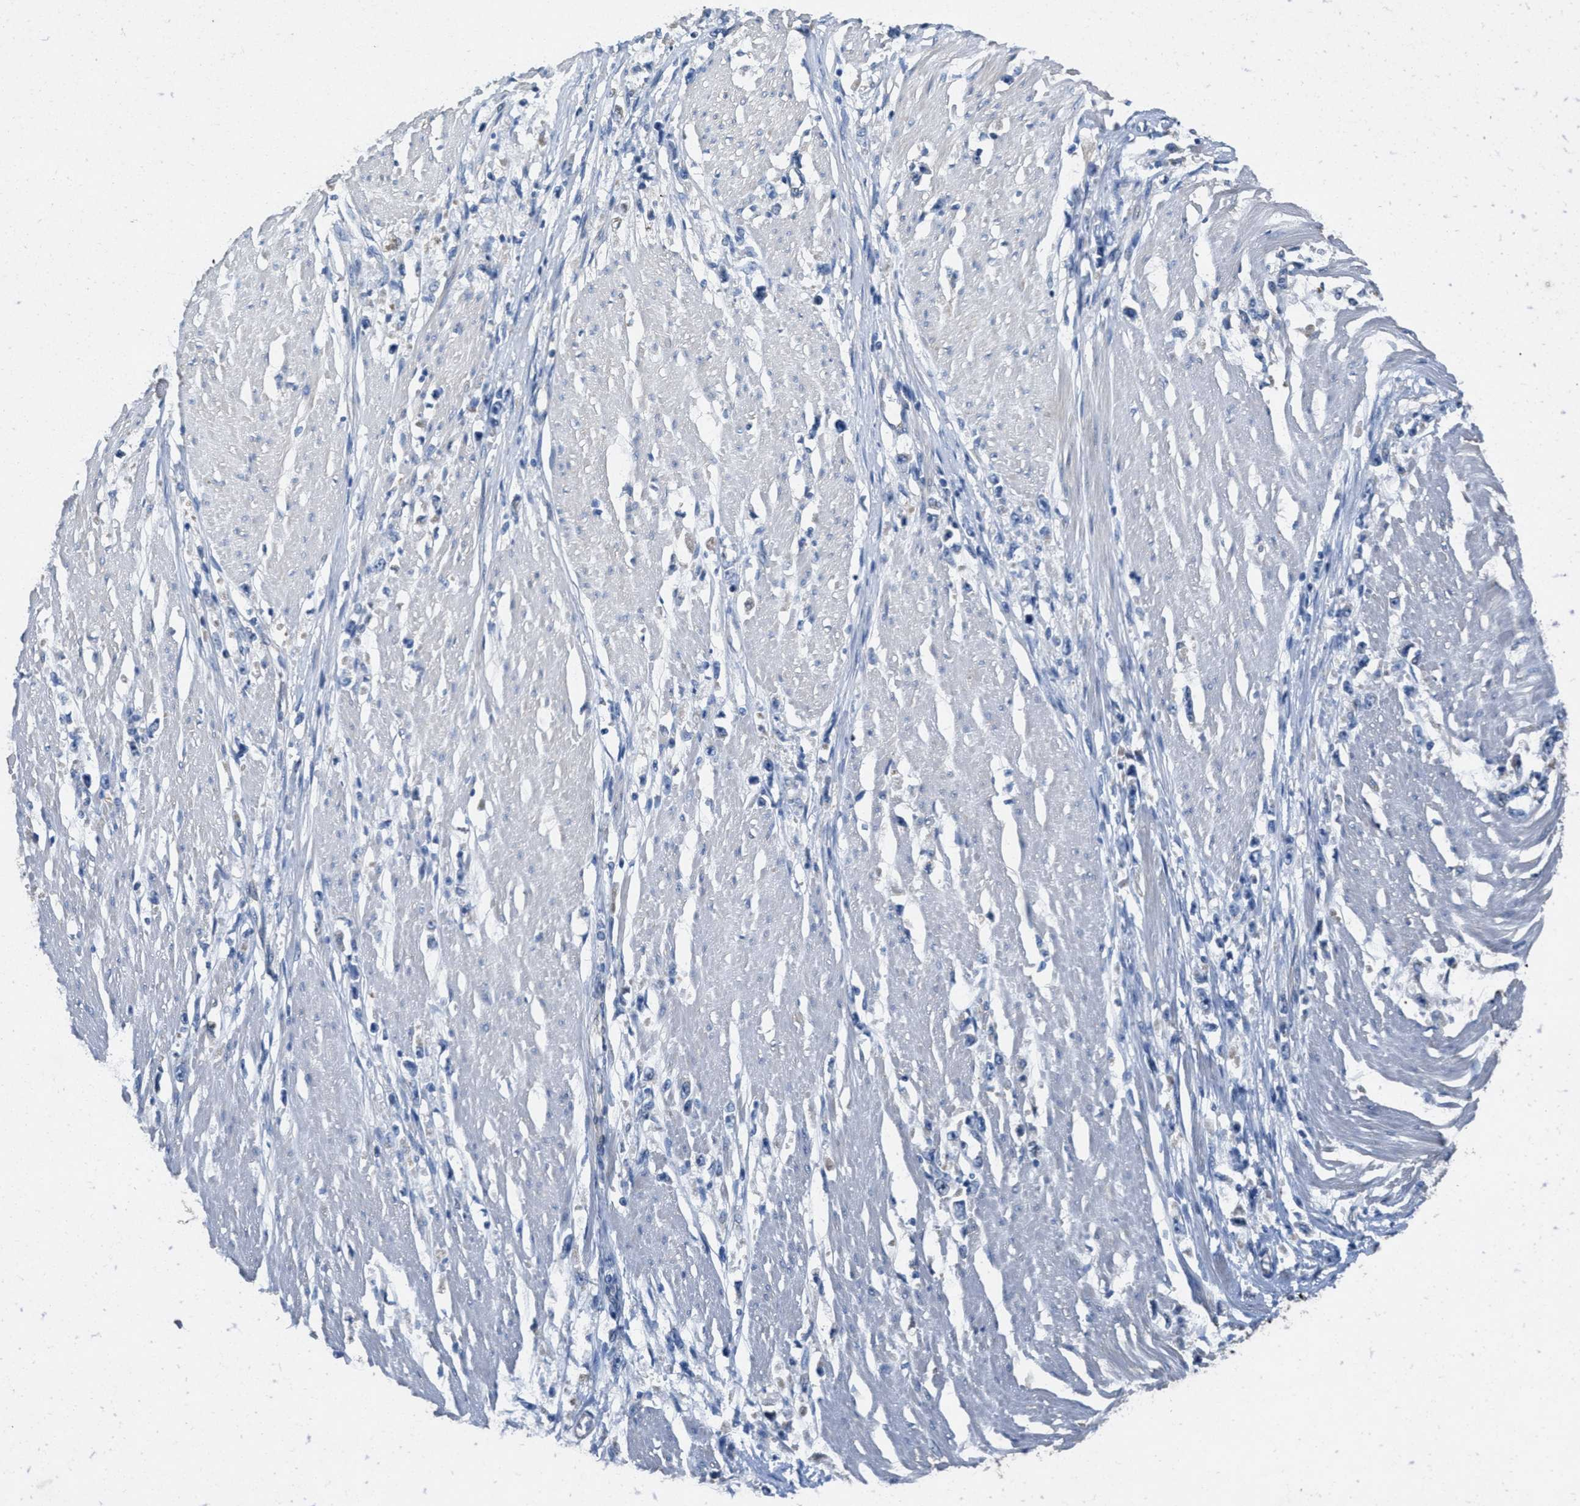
{"staining": {"intensity": "negative", "quantity": "none", "location": "none"}, "tissue": "stomach cancer", "cell_type": "Tumor cells", "image_type": "cancer", "snomed": [{"axis": "morphology", "description": "Adenocarcinoma, NOS"}, {"axis": "topography", "description": "Stomach"}], "caption": "A high-resolution micrograph shows immunohistochemistry (IHC) staining of stomach cancer (adenocarcinoma), which exhibits no significant staining in tumor cells.", "gene": "TOMM70", "patient": {"sex": "female", "age": 59}}